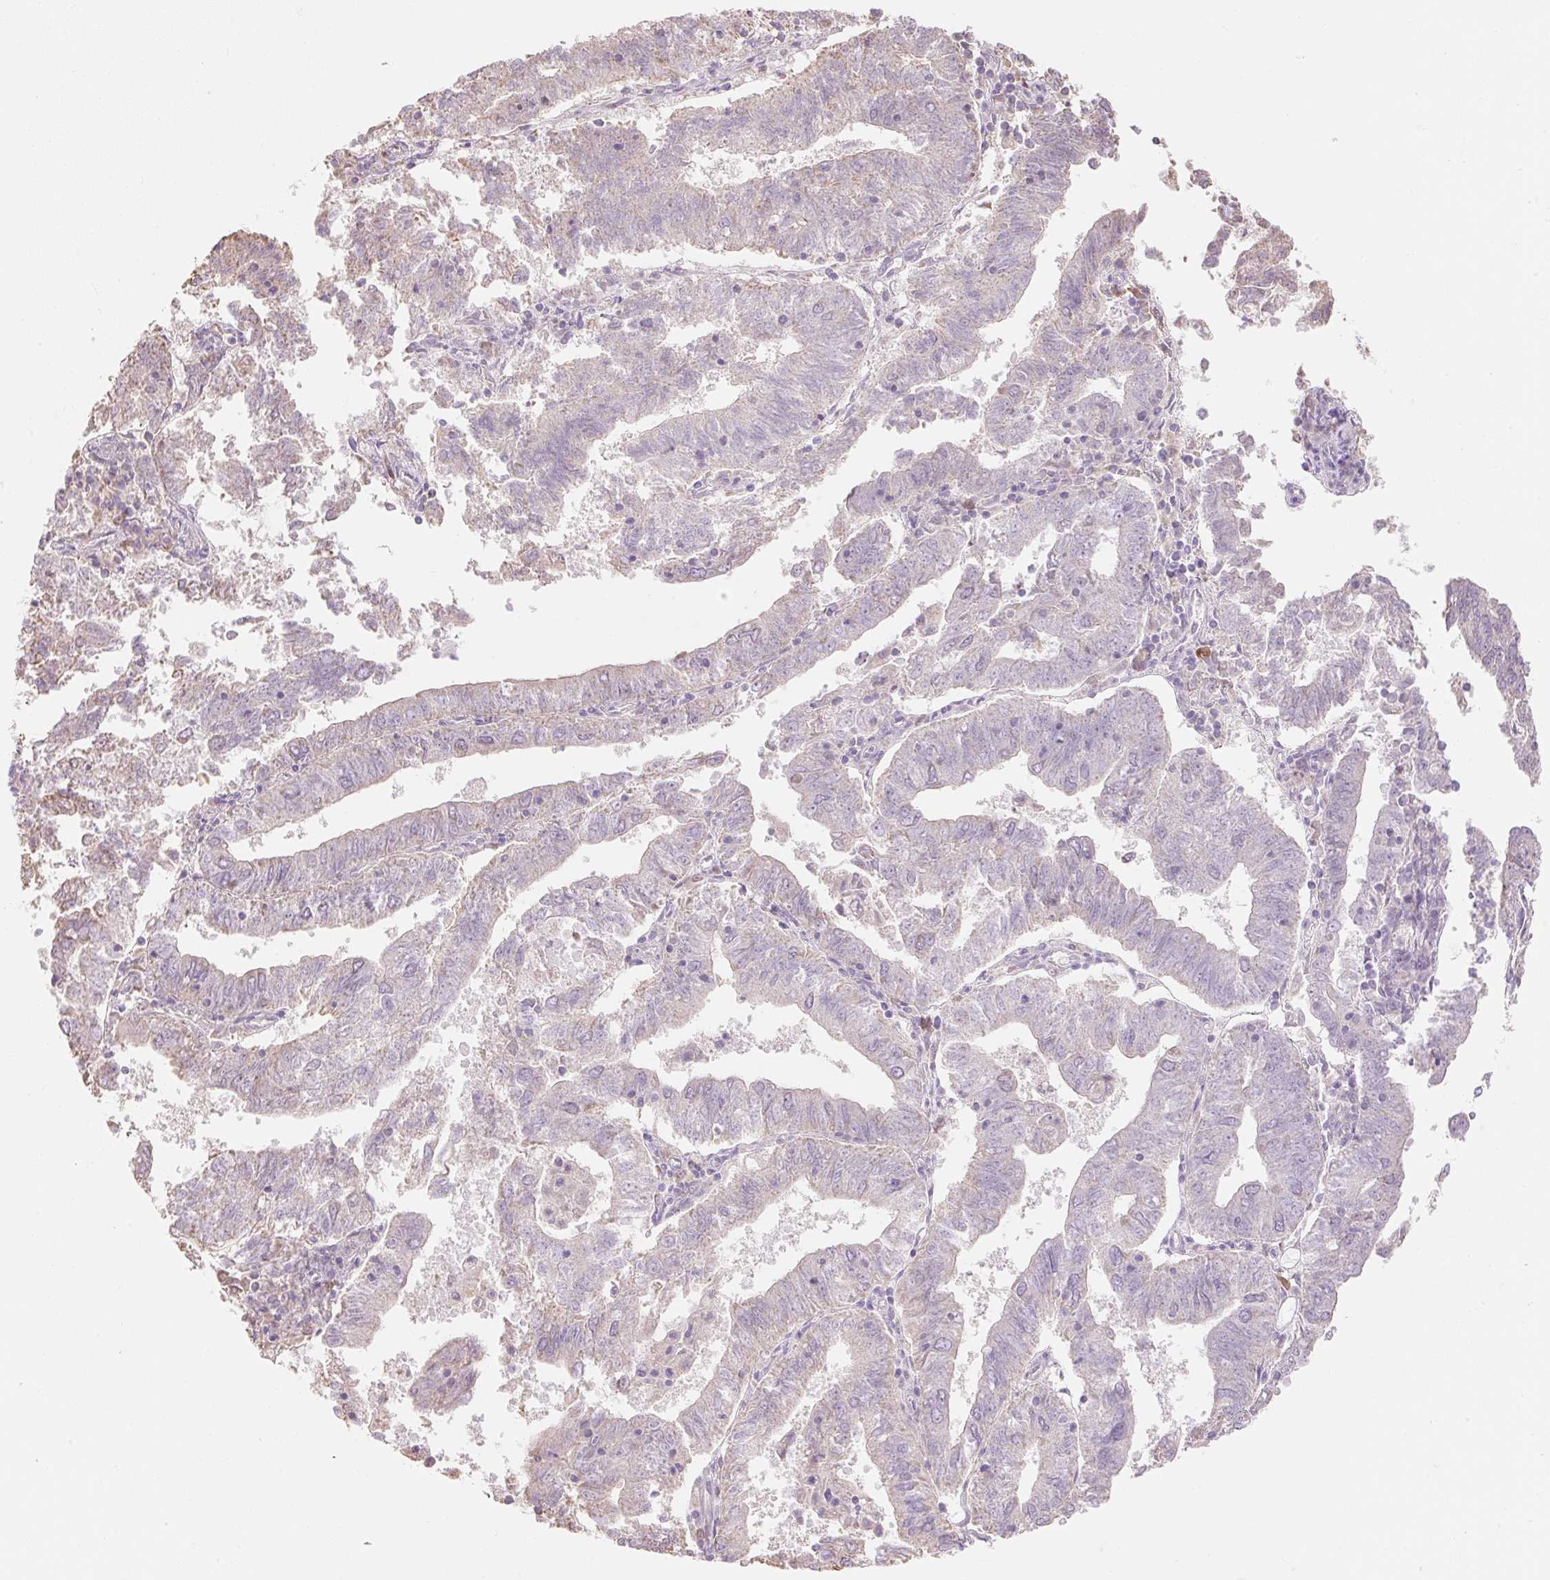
{"staining": {"intensity": "negative", "quantity": "none", "location": "none"}, "tissue": "endometrial cancer", "cell_type": "Tumor cells", "image_type": "cancer", "snomed": [{"axis": "morphology", "description": "Adenocarcinoma, NOS"}, {"axis": "topography", "description": "Endometrium"}], "caption": "Endometrial adenocarcinoma was stained to show a protein in brown. There is no significant positivity in tumor cells.", "gene": "DHX35", "patient": {"sex": "female", "age": 82}}